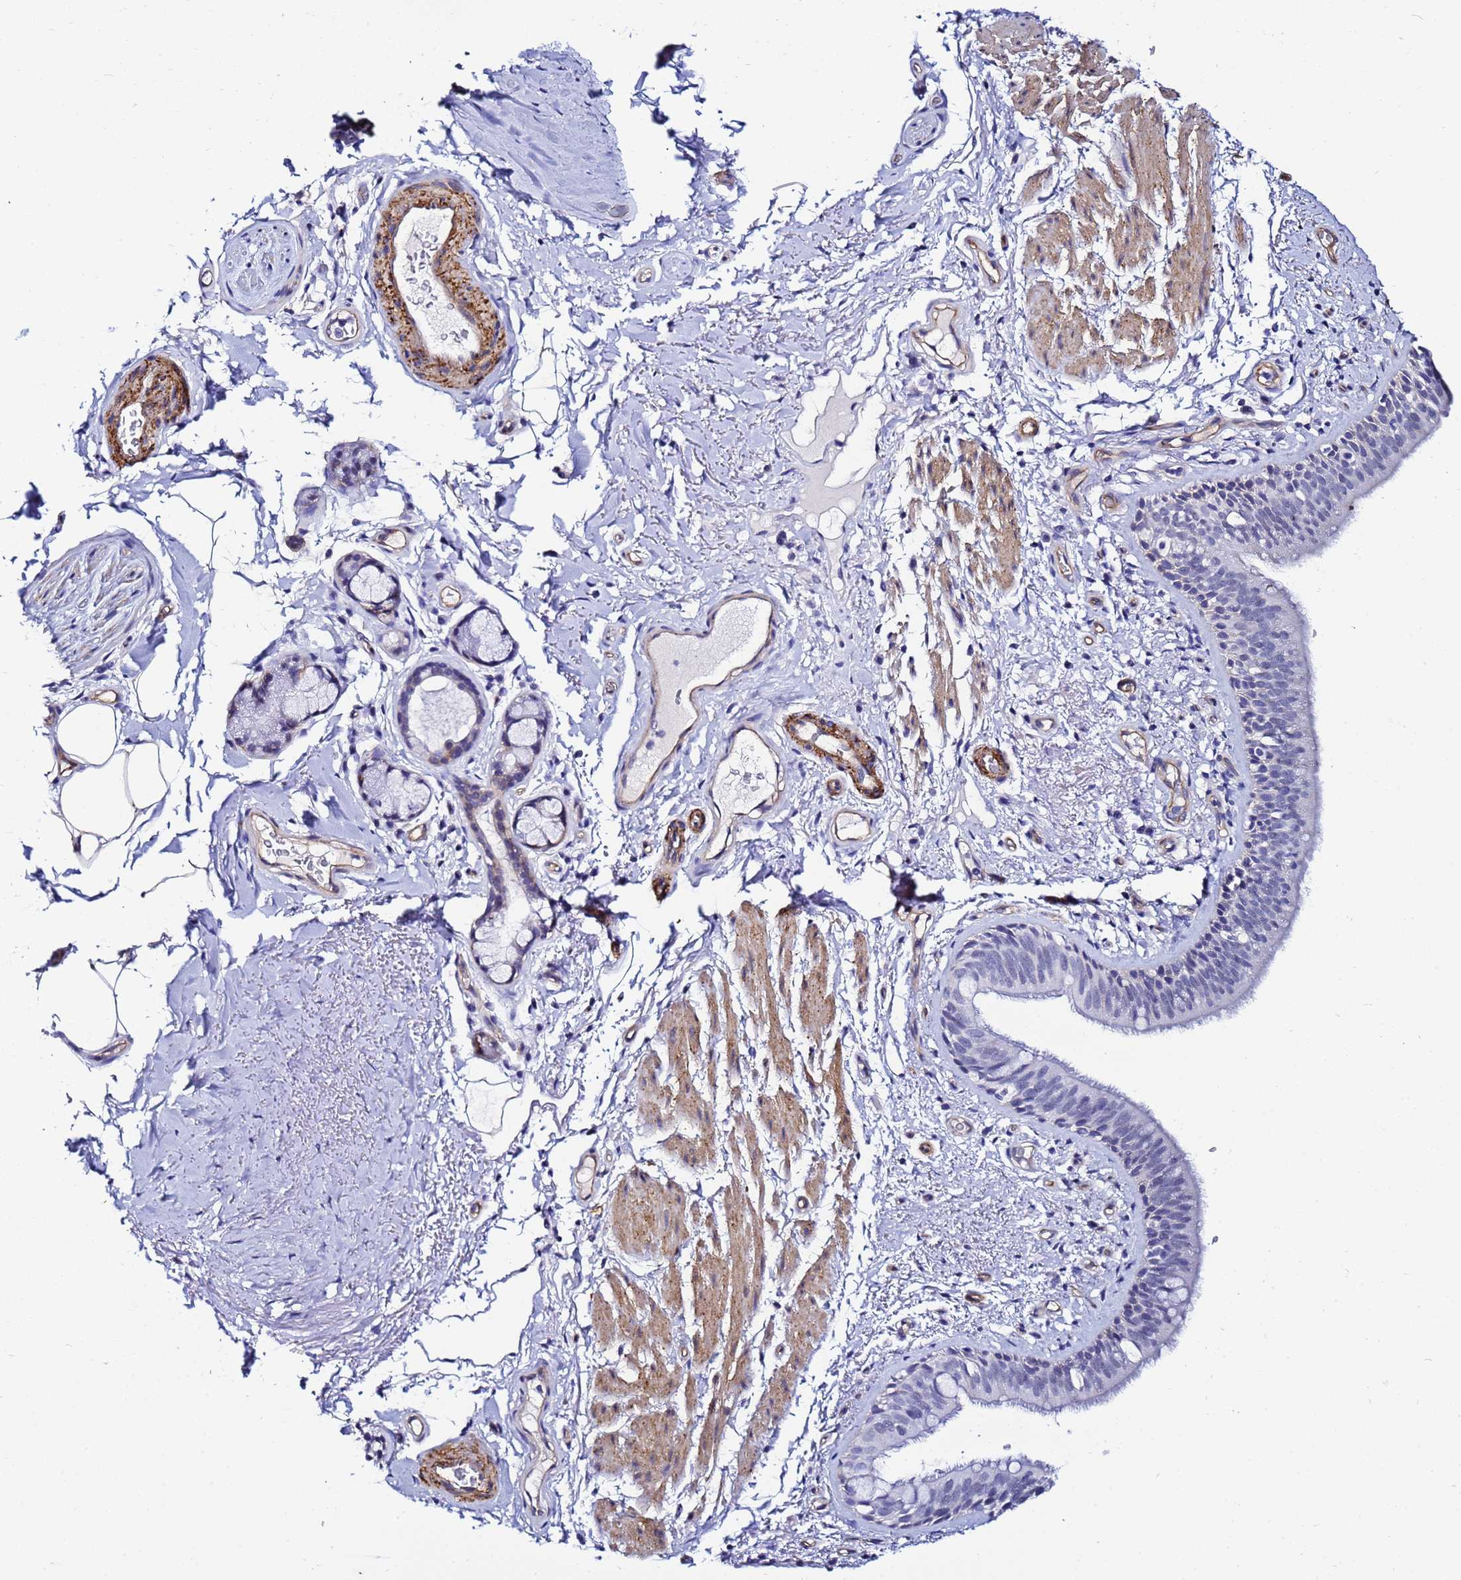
{"staining": {"intensity": "negative", "quantity": "none", "location": "none"}, "tissue": "bronchus", "cell_type": "Respiratory epithelial cells", "image_type": "normal", "snomed": [{"axis": "morphology", "description": "Normal tissue, NOS"}, {"axis": "morphology", "description": "Neoplasm, uncertain whether benign or malignant"}, {"axis": "topography", "description": "Bronchus"}, {"axis": "topography", "description": "Lung"}], "caption": "A high-resolution histopathology image shows IHC staining of unremarkable bronchus, which displays no significant positivity in respiratory epithelial cells.", "gene": "DEFB104A", "patient": {"sex": "male", "age": 55}}